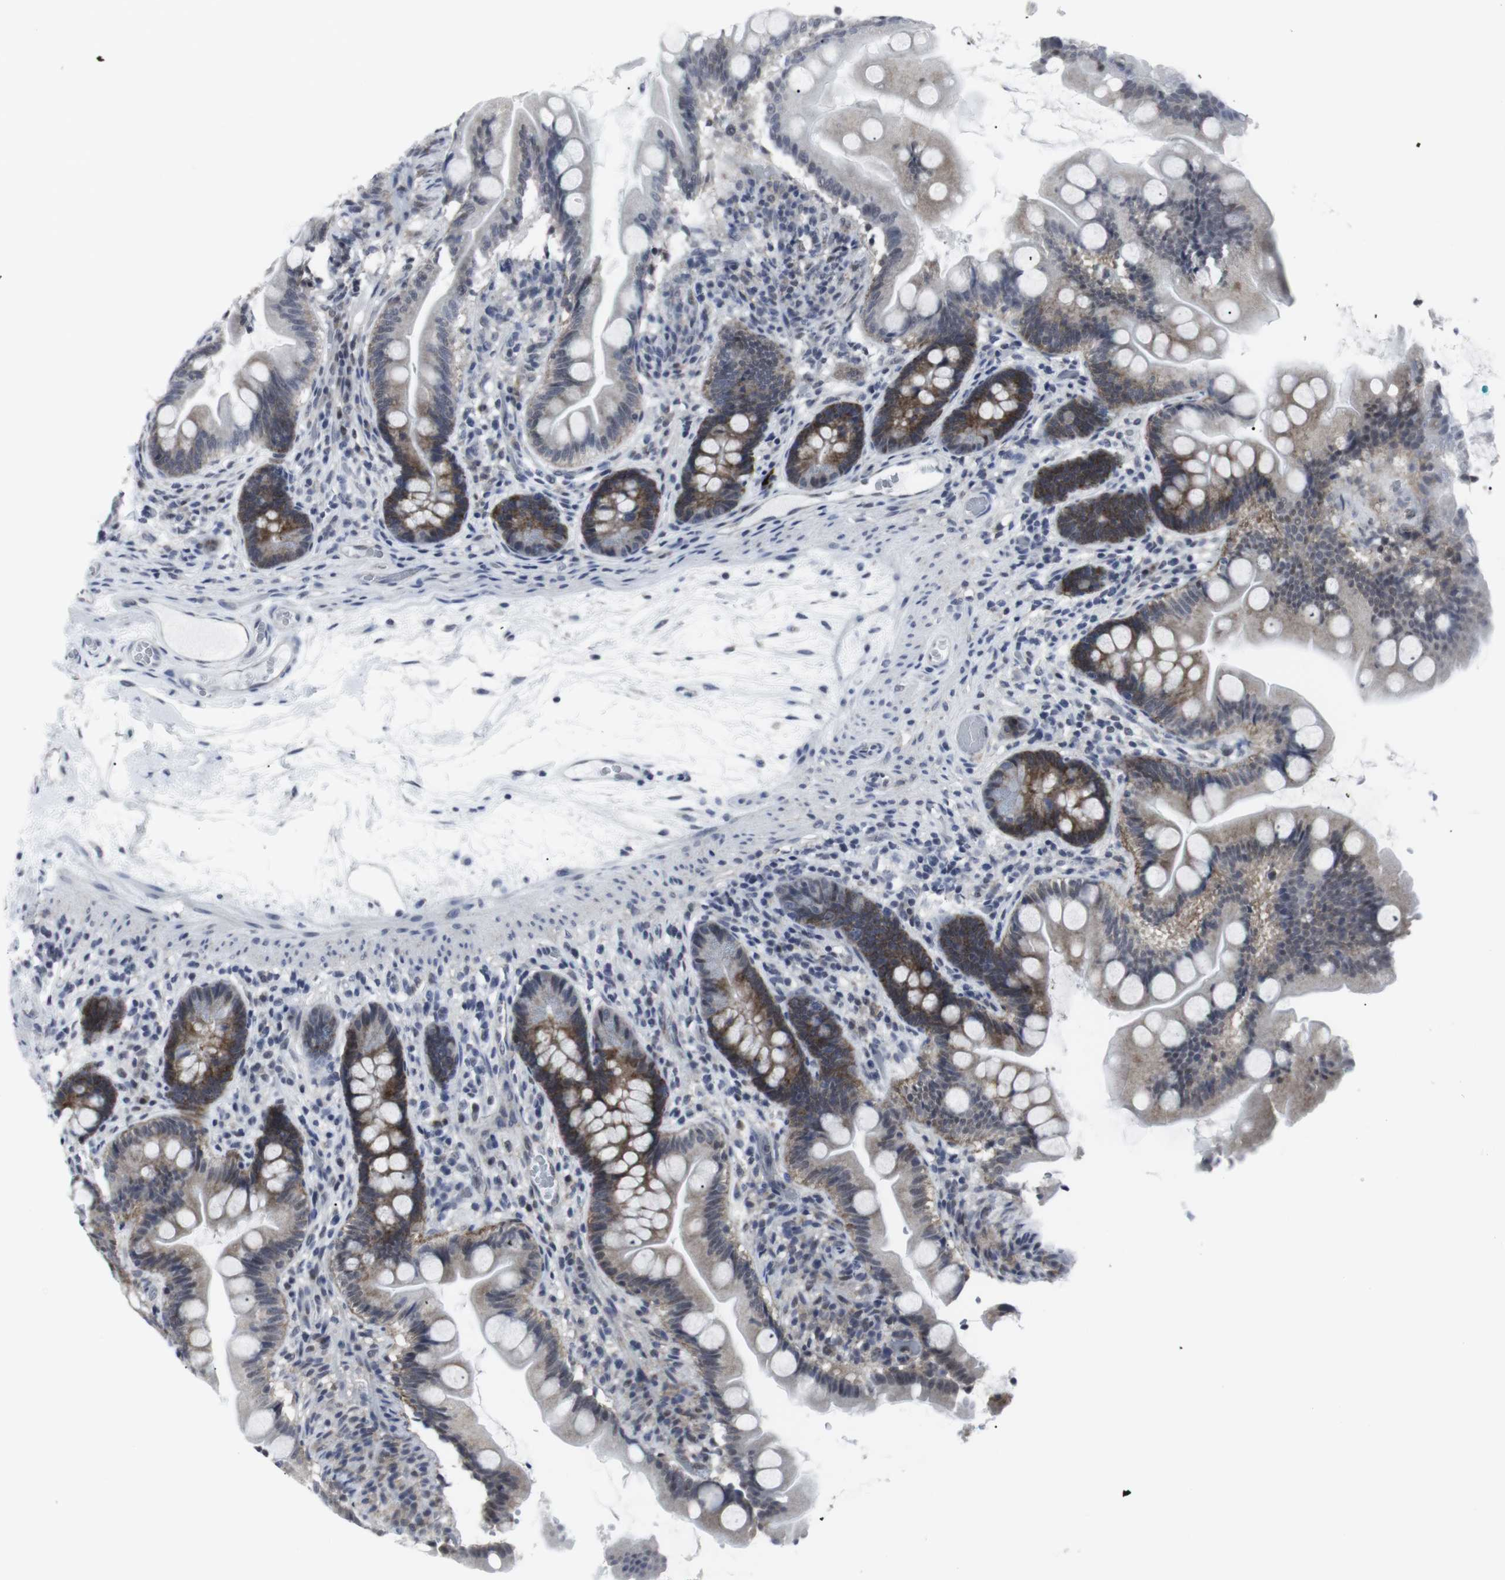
{"staining": {"intensity": "moderate", "quantity": "25%-75%", "location": "cytoplasmic/membranous"}, "tissue": "small intestine", "cell_type": "Glandular cells", "image_type": "normal", "snomed": [{"axis": "morphology", "description": "Normal tissue, NOS"}, {"axis": "topography", "description": "Small intestine"}], "caption": "Protein staining shows moderate cytoplasmic/membranous staining in about 25%-75% of glandular cells in normal small intestine.", "gene": "GEMIN2", "patient": {"sex": "female", "age": 56}}